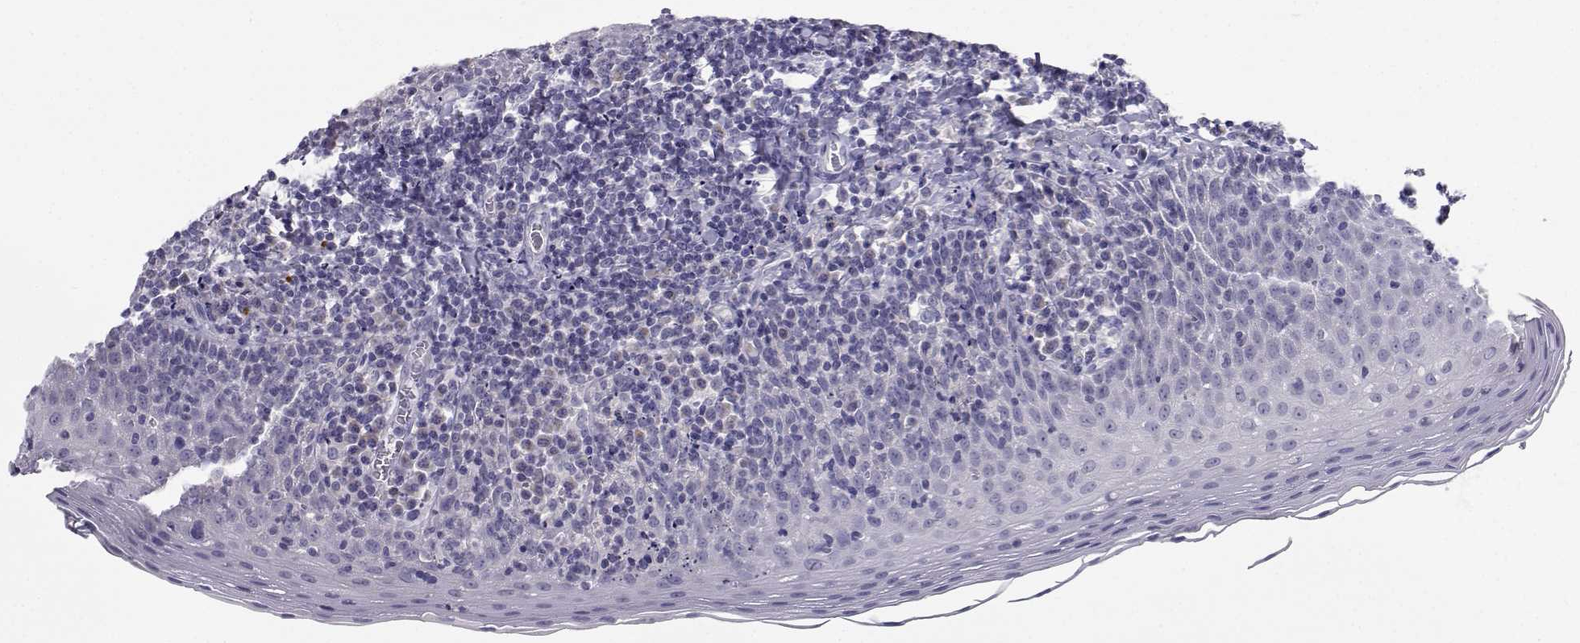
{"staining": {"intensity": "negative", "quantity": "none", "location": "none"}, "tissue": "tonsil", "cell_type": "Germinal center cells", "image_type": "normal", "snomed": [{"axis": "morphology", "description": "Normal tissue, NOS"}, {"axis": "morphology", "description": "Inflammation, NOS"}, {"axis": "topography", "description": "Tonsil"}], "caption": "Immunohistochemical staining of normal human tonsil demonstrates no significant staining in germinal center cells. (DAB immunohistochemistry visualized using brightfield microscopy, high magnification).", "gene": "SLC6A3", "patient": {"sex": "female", "age": 31}}